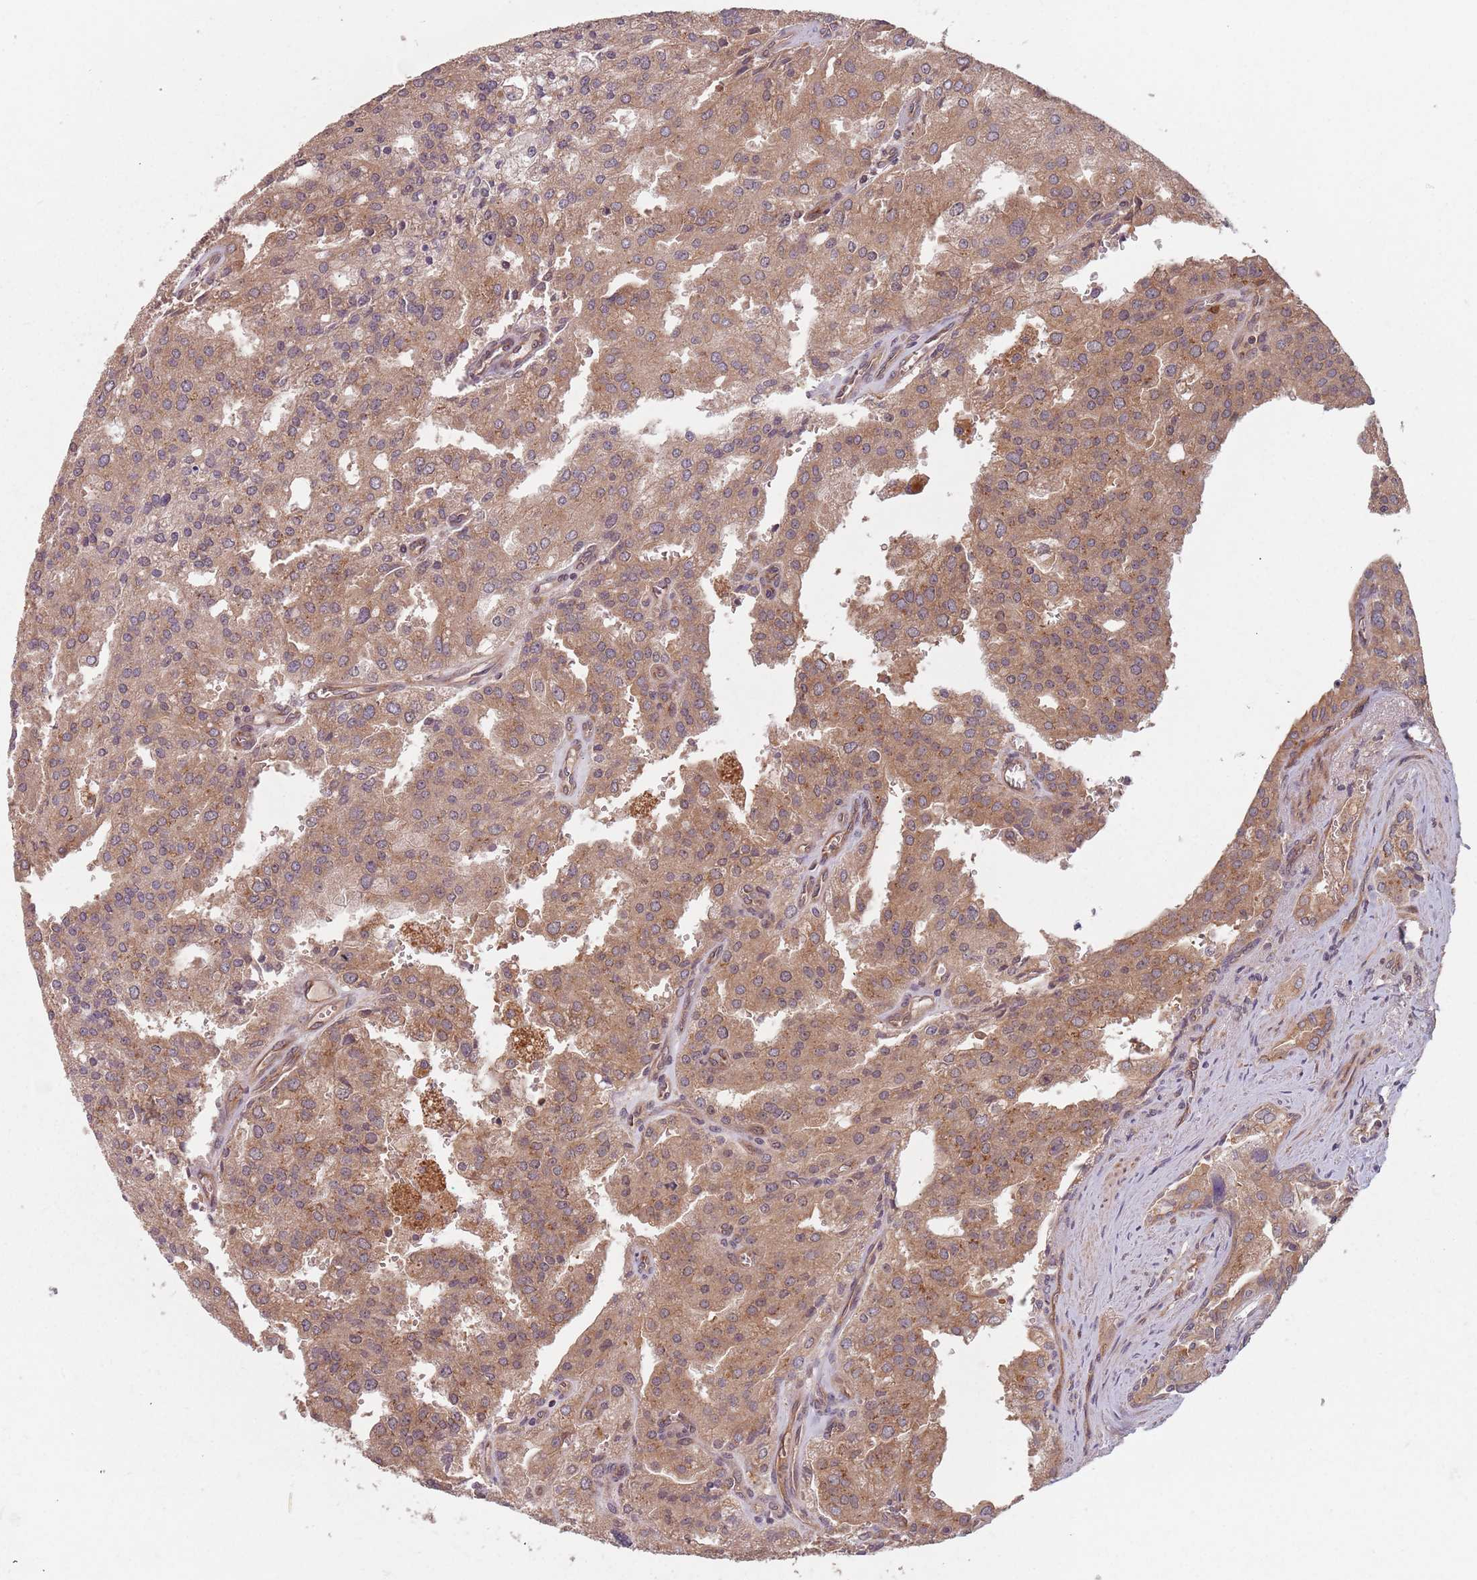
{"staining": {"intensity": "moderate", "quantity": ">75%", "location": "cytoplasmic/membranous"}, "tissue": "prostate cancer", "cell_type": "Tumor cells", "image_type": "cancer", "snomed": [{"axis": "morphology", "description": "Adenocarcinoma, High grade"}, {"axis": "topography", "description": "Prostate"}], "caption": "High-power microscopy captured an immunohistochemistry (IHC) histopathology image of prostate cancer (high-grade adenocarcinoma), revealing moderate cytoplasmic/membranous positivity in about >75% of tumor cells.", "gene": "C3orf14", "patient": {"sex": "male", "age": 68}}